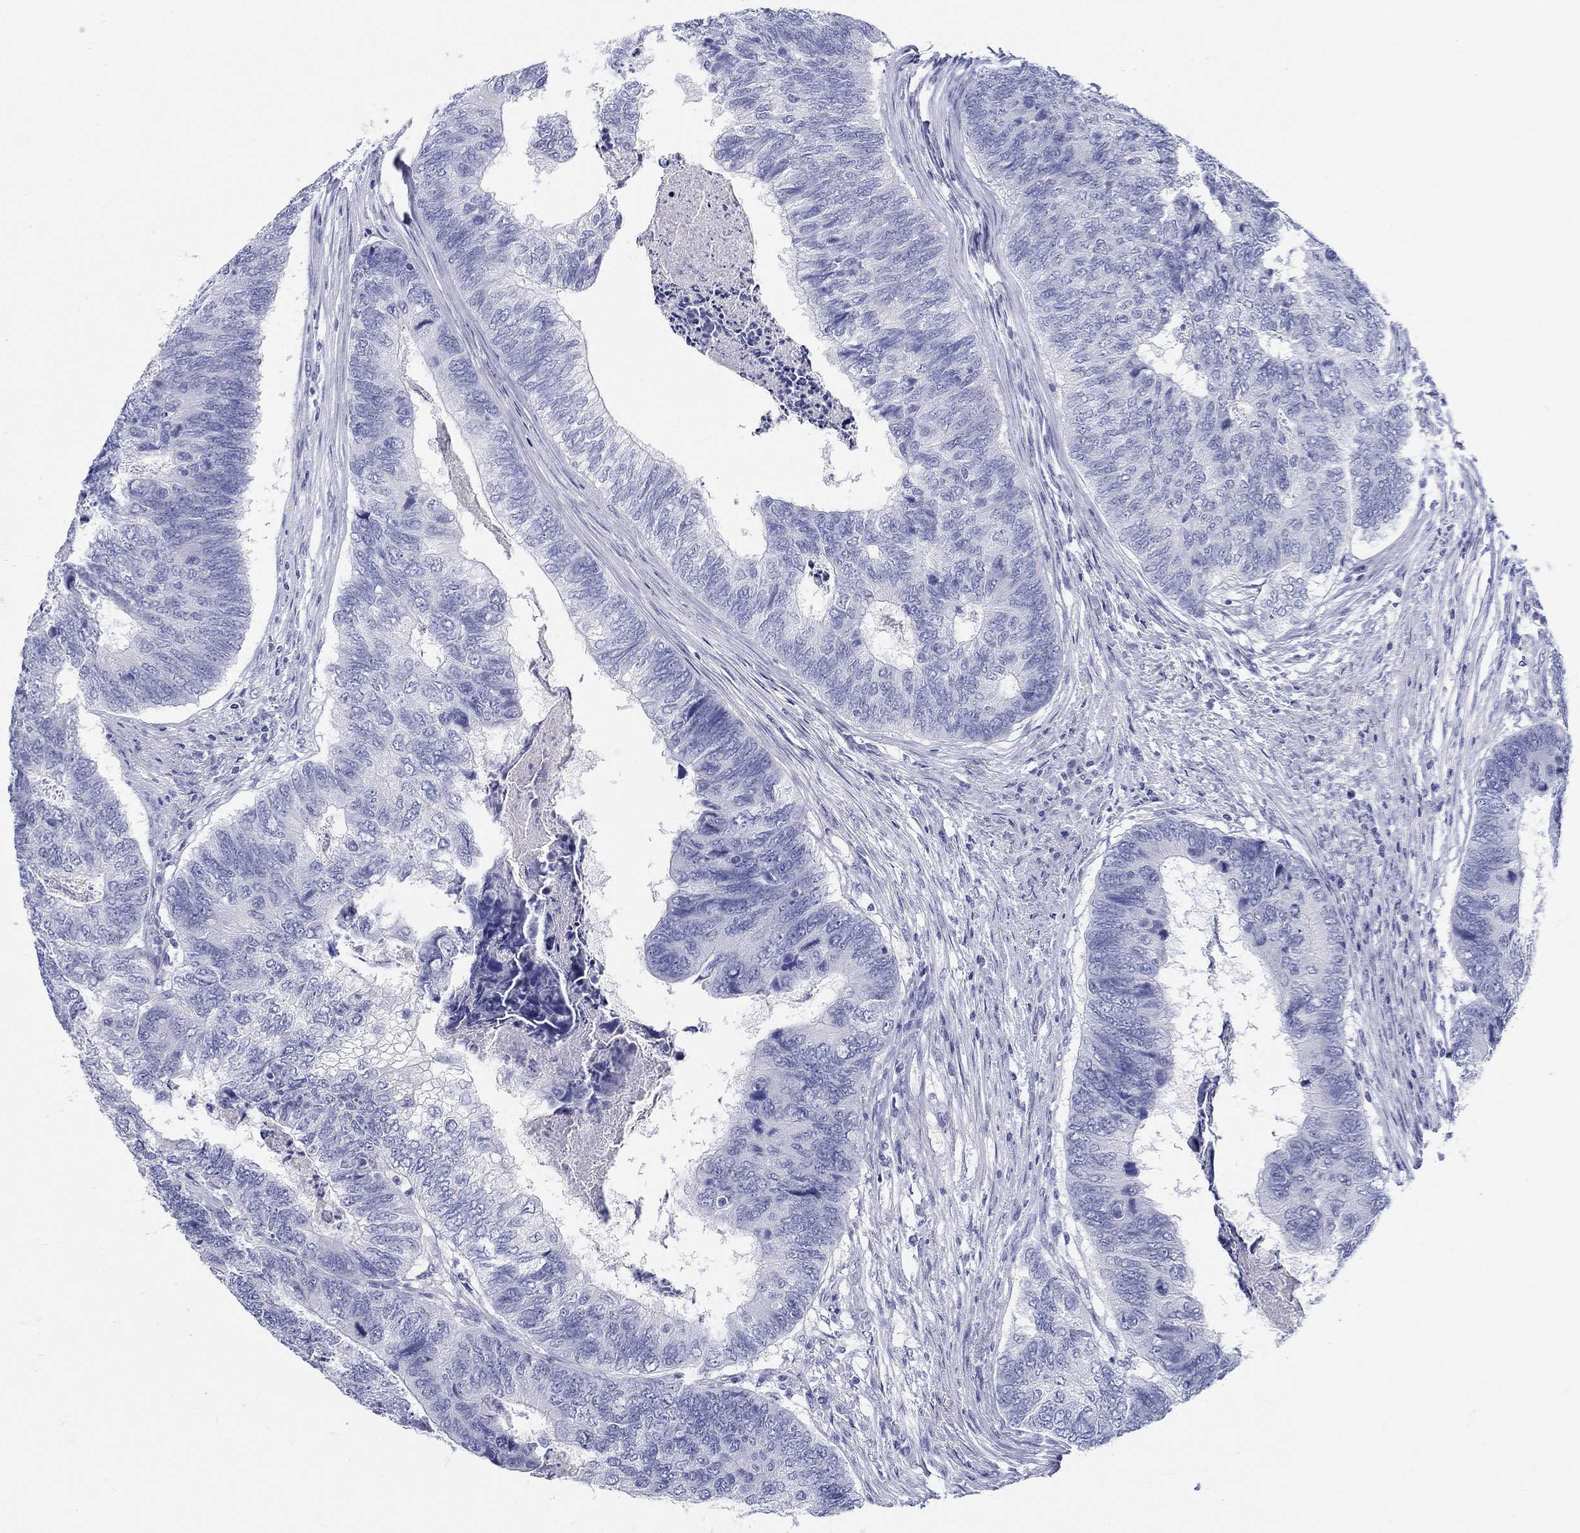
{"staining": {"intensity": "negative", "quantity": "none", "location": "none"}, "tissue": "colorectal cancer", "cell_type": "Tumor cells", "image_type": "cancer", "snomed": [{"axis": "morphology", "description": "Adenocarcinoma, NOS"}, {"axis": "topography", "description": "Colon"}], "caption": "Immunohistochemical staining of colorectal cancer demonstrates no significant positivity in tumor cells.", "gene": "LAMP5", "patient": {"sex": "female", "age": 67}}